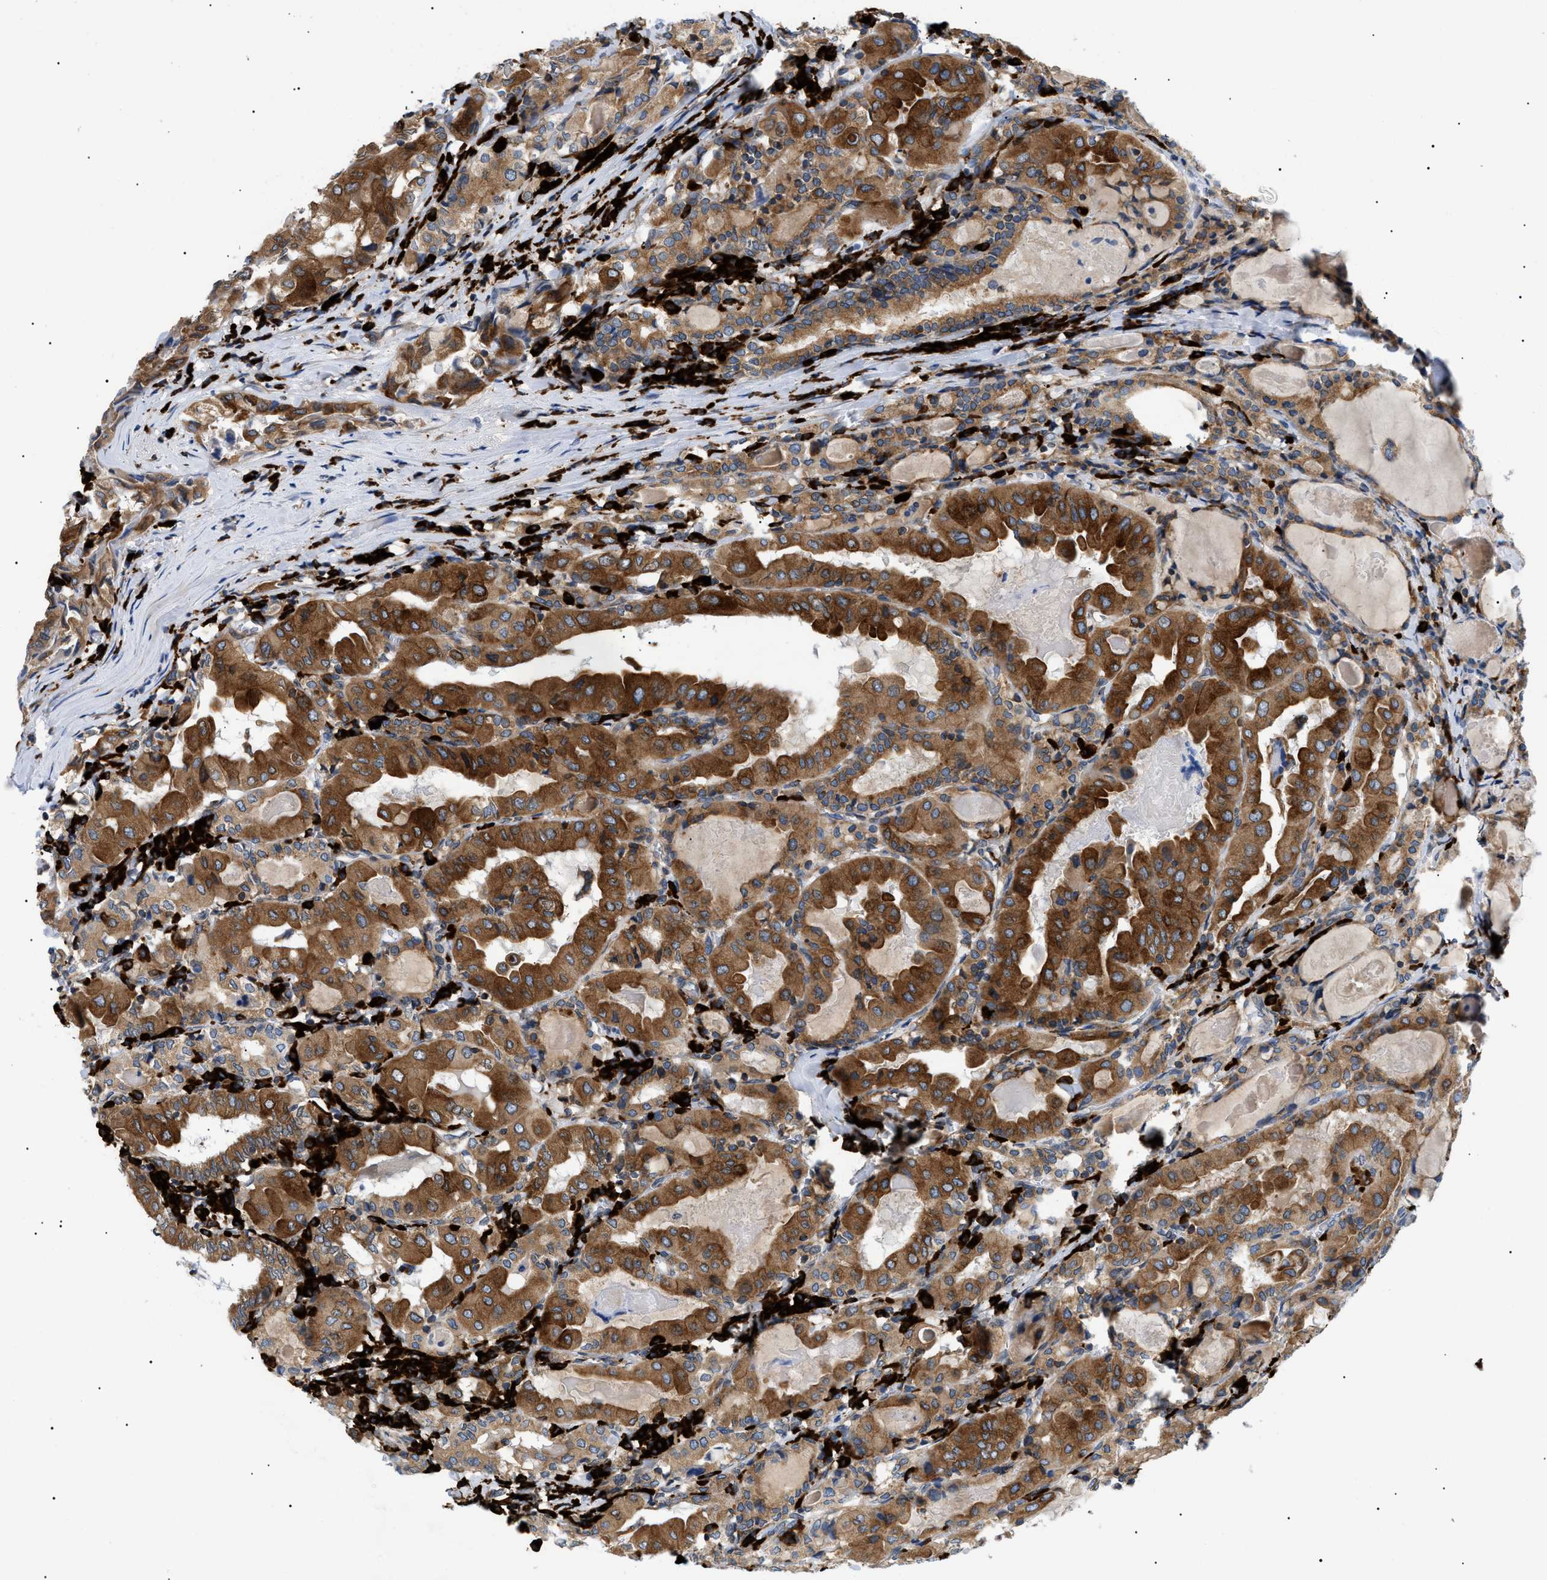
{"staining": {"intensity": "moderate", "quantity": ">75%", "location": "cytoplasmic/membranous"}, "tissue": "thyroid cancer", "cell_type": "Tumor cells", "image_type": "cancer", "snomed": [{"axis": "morphology", "description": "Papillary adenocarcinoma, NOS"}, {"axis": "topography", "description": "Thyroid gland"}], "caption": "The photomicrograph demonstrates immunohistochemical staining of papillary adenocarcinoma (thyroid). There is moderate cytoplasmic/membranous positivity is present in about >75% of tumor cells.", "gene": "DERL1", "patient": {"sex": "female", "age": 42}}